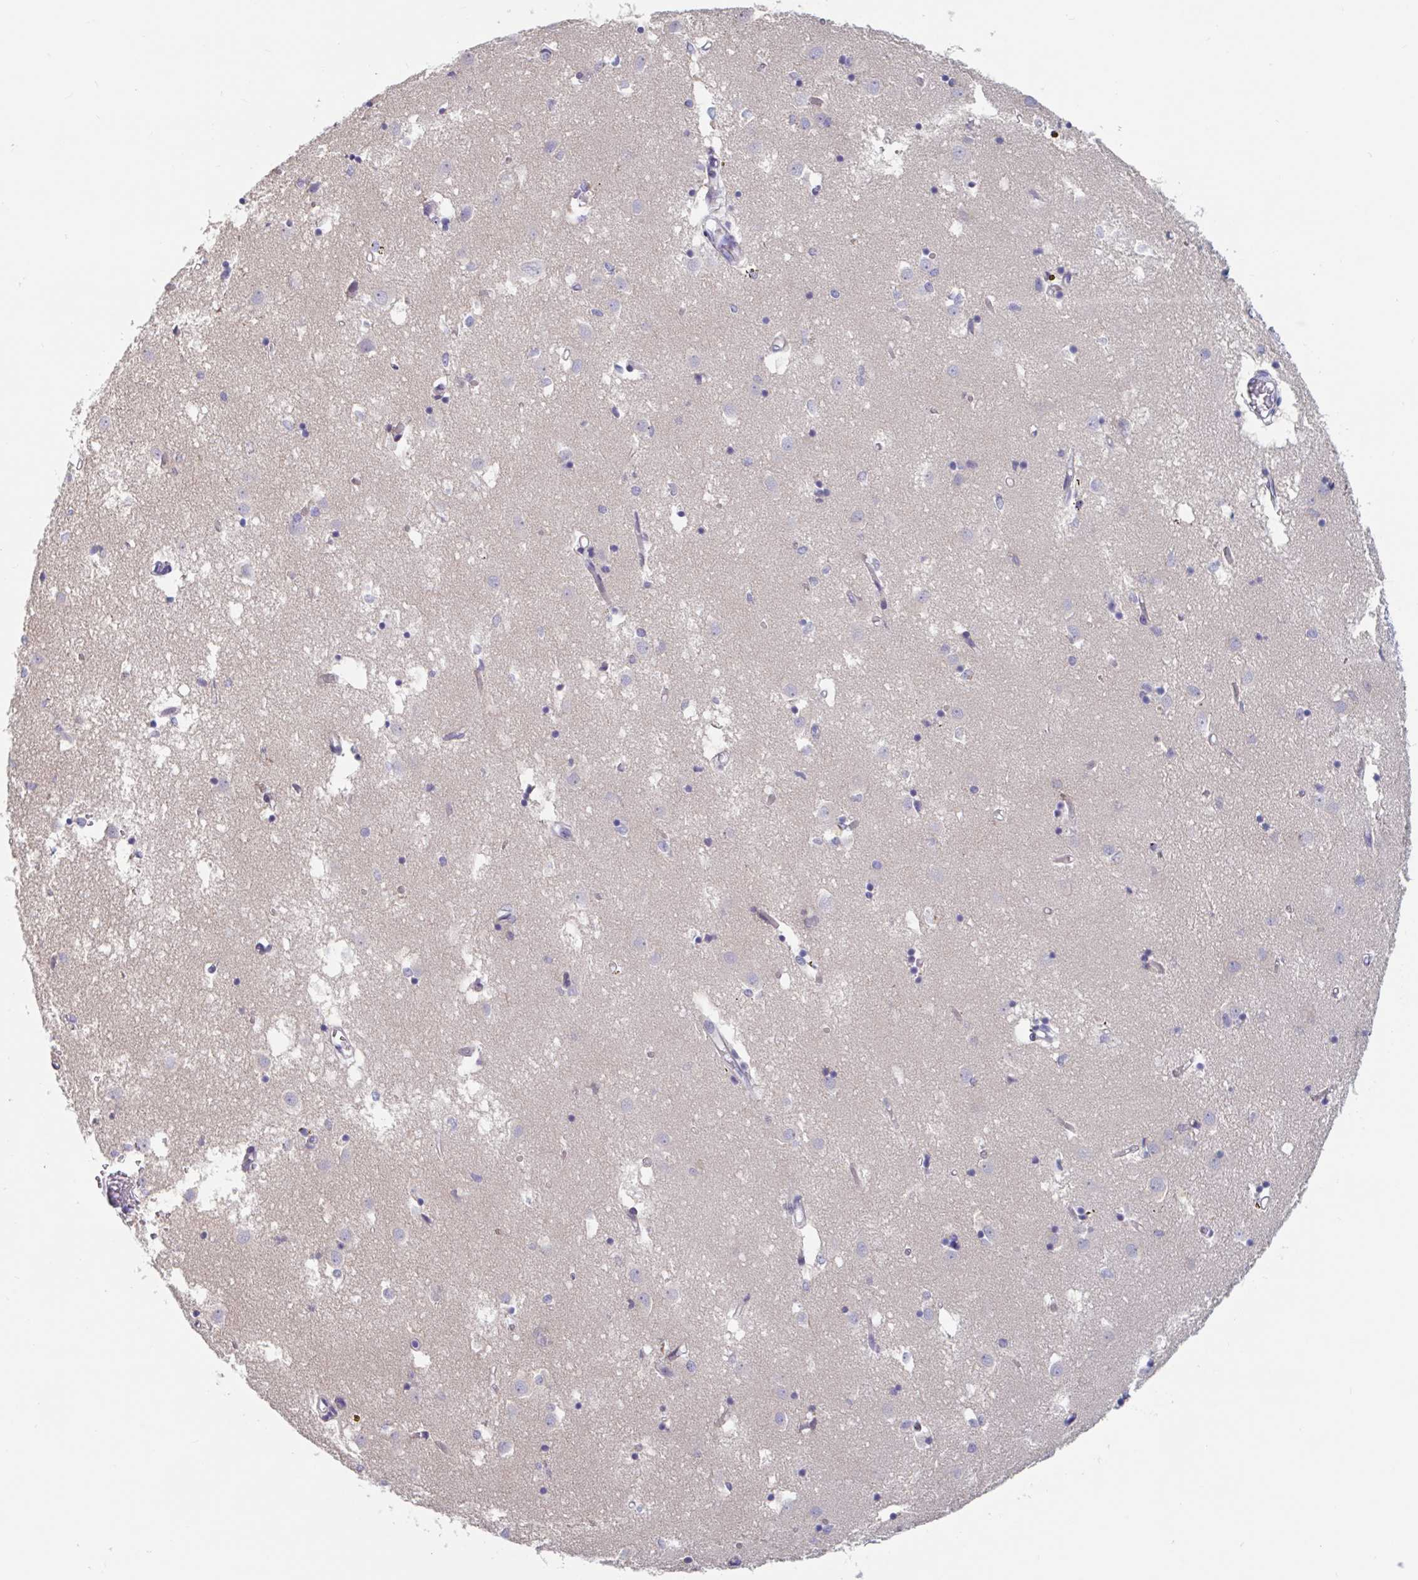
{"staining": {"intensity": "negative", "quantity": "none", "location": "none"}, "tissue": "caudate", "cell_type": "Glial cells", "image_type": "normal", "snomed": [{"axis": "morphology", "description": "Normal tissue, NOS"}, {"axis": "topography", "description": "Lateral ventricle wall"}], "caption": "High power microscopy histopathology image of an immunohistochemistry photomicrograph of benign caudate, revealing no significant staining in glial cells. (Brightfield microscopy of DAB immunohistochemistry (IHC) at high magnification).", "gene": "UNKL", "patient": {"sex": "male", "age": 70}}